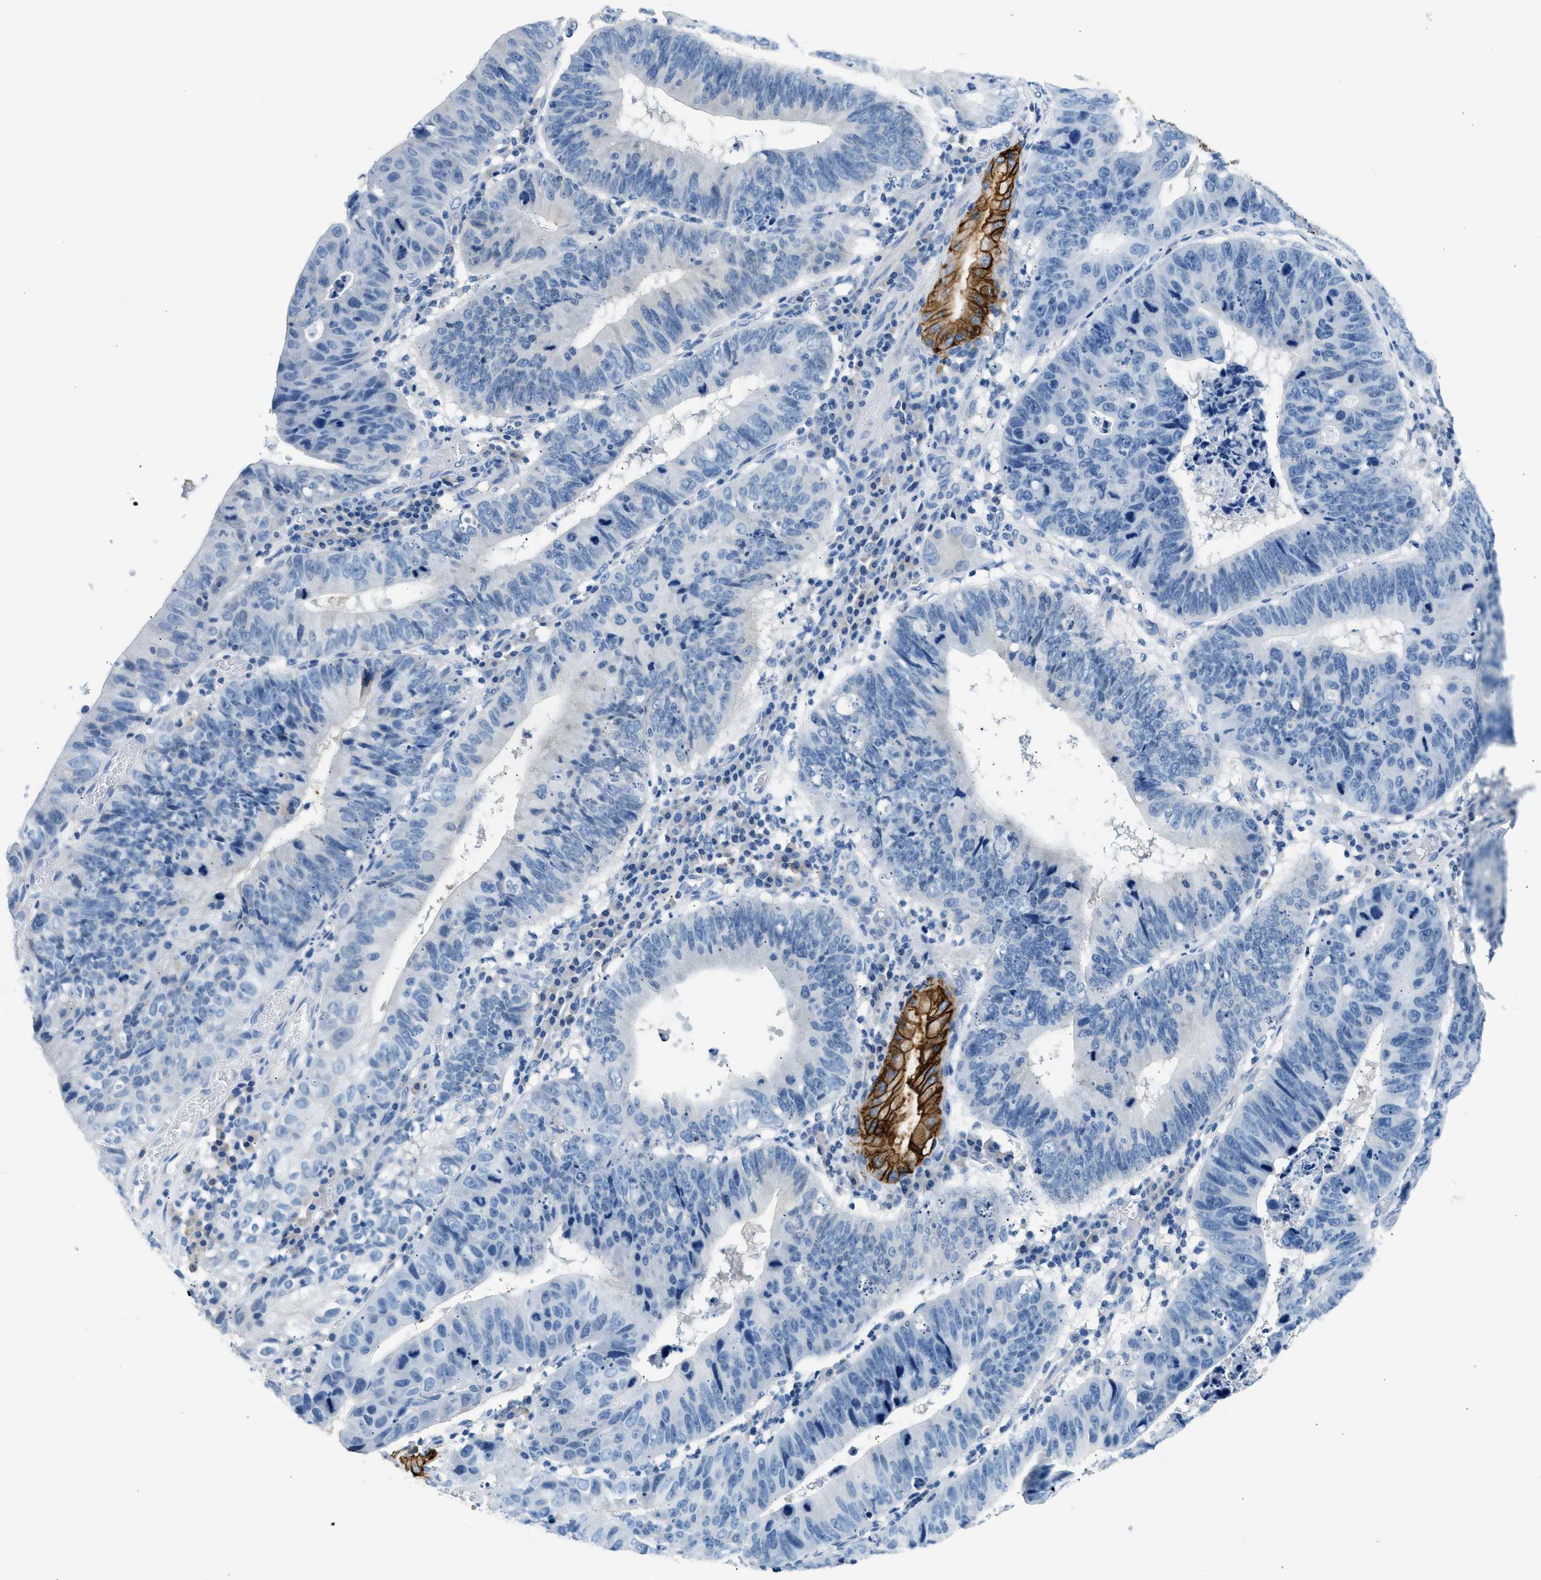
{"staining": {"intensity": "negative", "quantity": "none", "location": "none"}, "tissue": "stomach cancer", "cell_type": "Tumor cells", "image_type": "cancer", "snomed": [{"axis": "morphology", "description": "Adenocarcinoma, NOS"}, {"axis": "topography", "description": "Stomach"}], "caption": "Immunohistochemical staining of stomach adenocarcinoma demonstrates no significant positivity in tumor cells.", "gene": "CLDN18", "patient": {"sex": "male", "age": 59}}